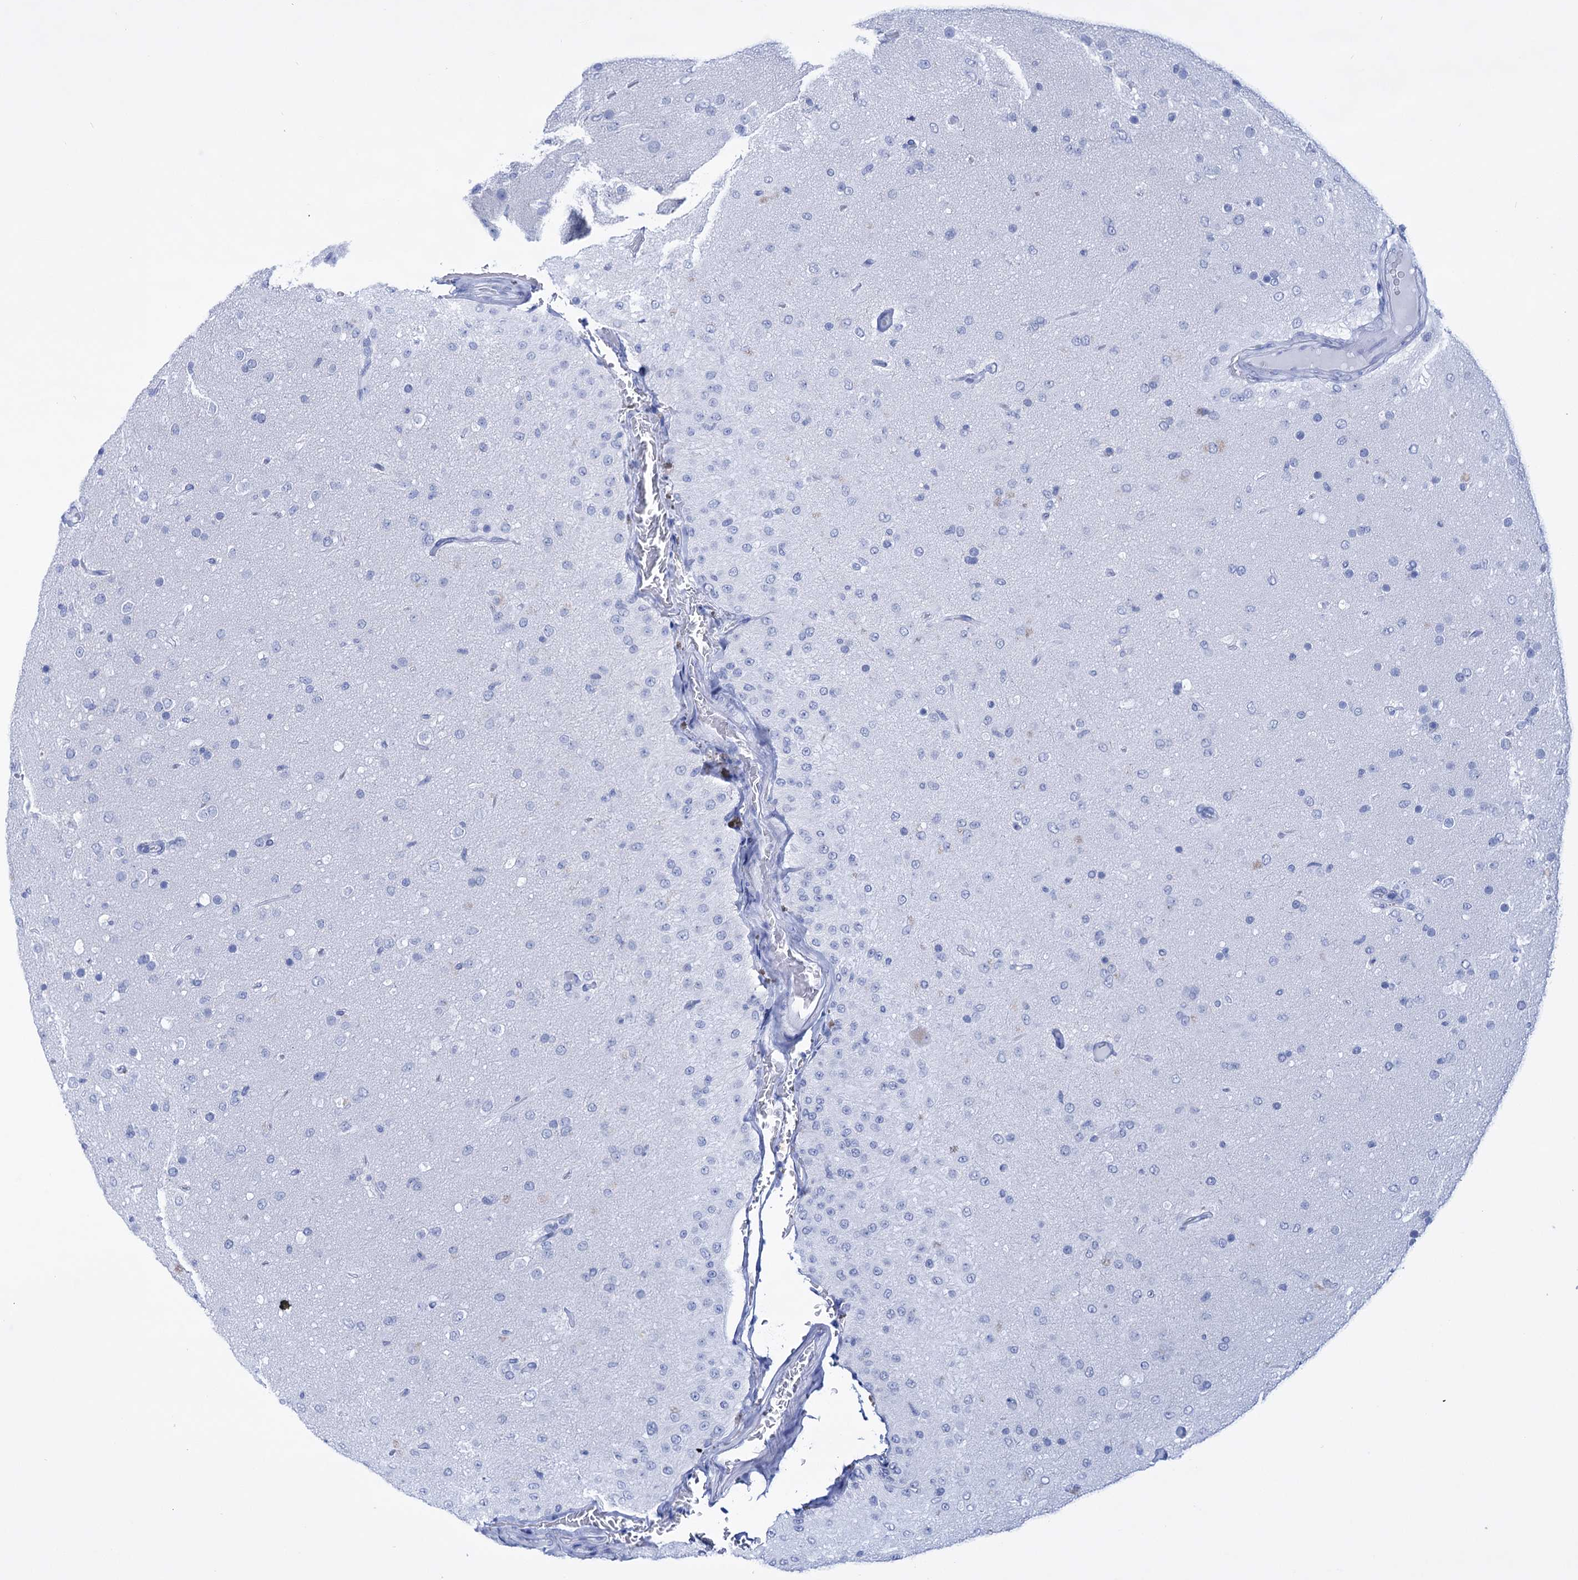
{"staining": {"intensity": "negative", "quantity": "none", "location": "none"}, "tissue": "glioma", "cell_type": "Tumor cells", "image_type": "cancer", "snomed": [{"axis": "morphology", "description": "Glioma, malignant, Low grade"}, {"axis": "topography", "description": "Brain"}], "caption": "Tumor cells are negative for protein expression in human low-grade glioma (malignant). (DAB (3,3'-diaminobenzidine) immunohistochemistry visualized using brightfield microscopy, high magnification).", "gene": "FBXW12", "patient": {"sex": "male", "age": 65}}